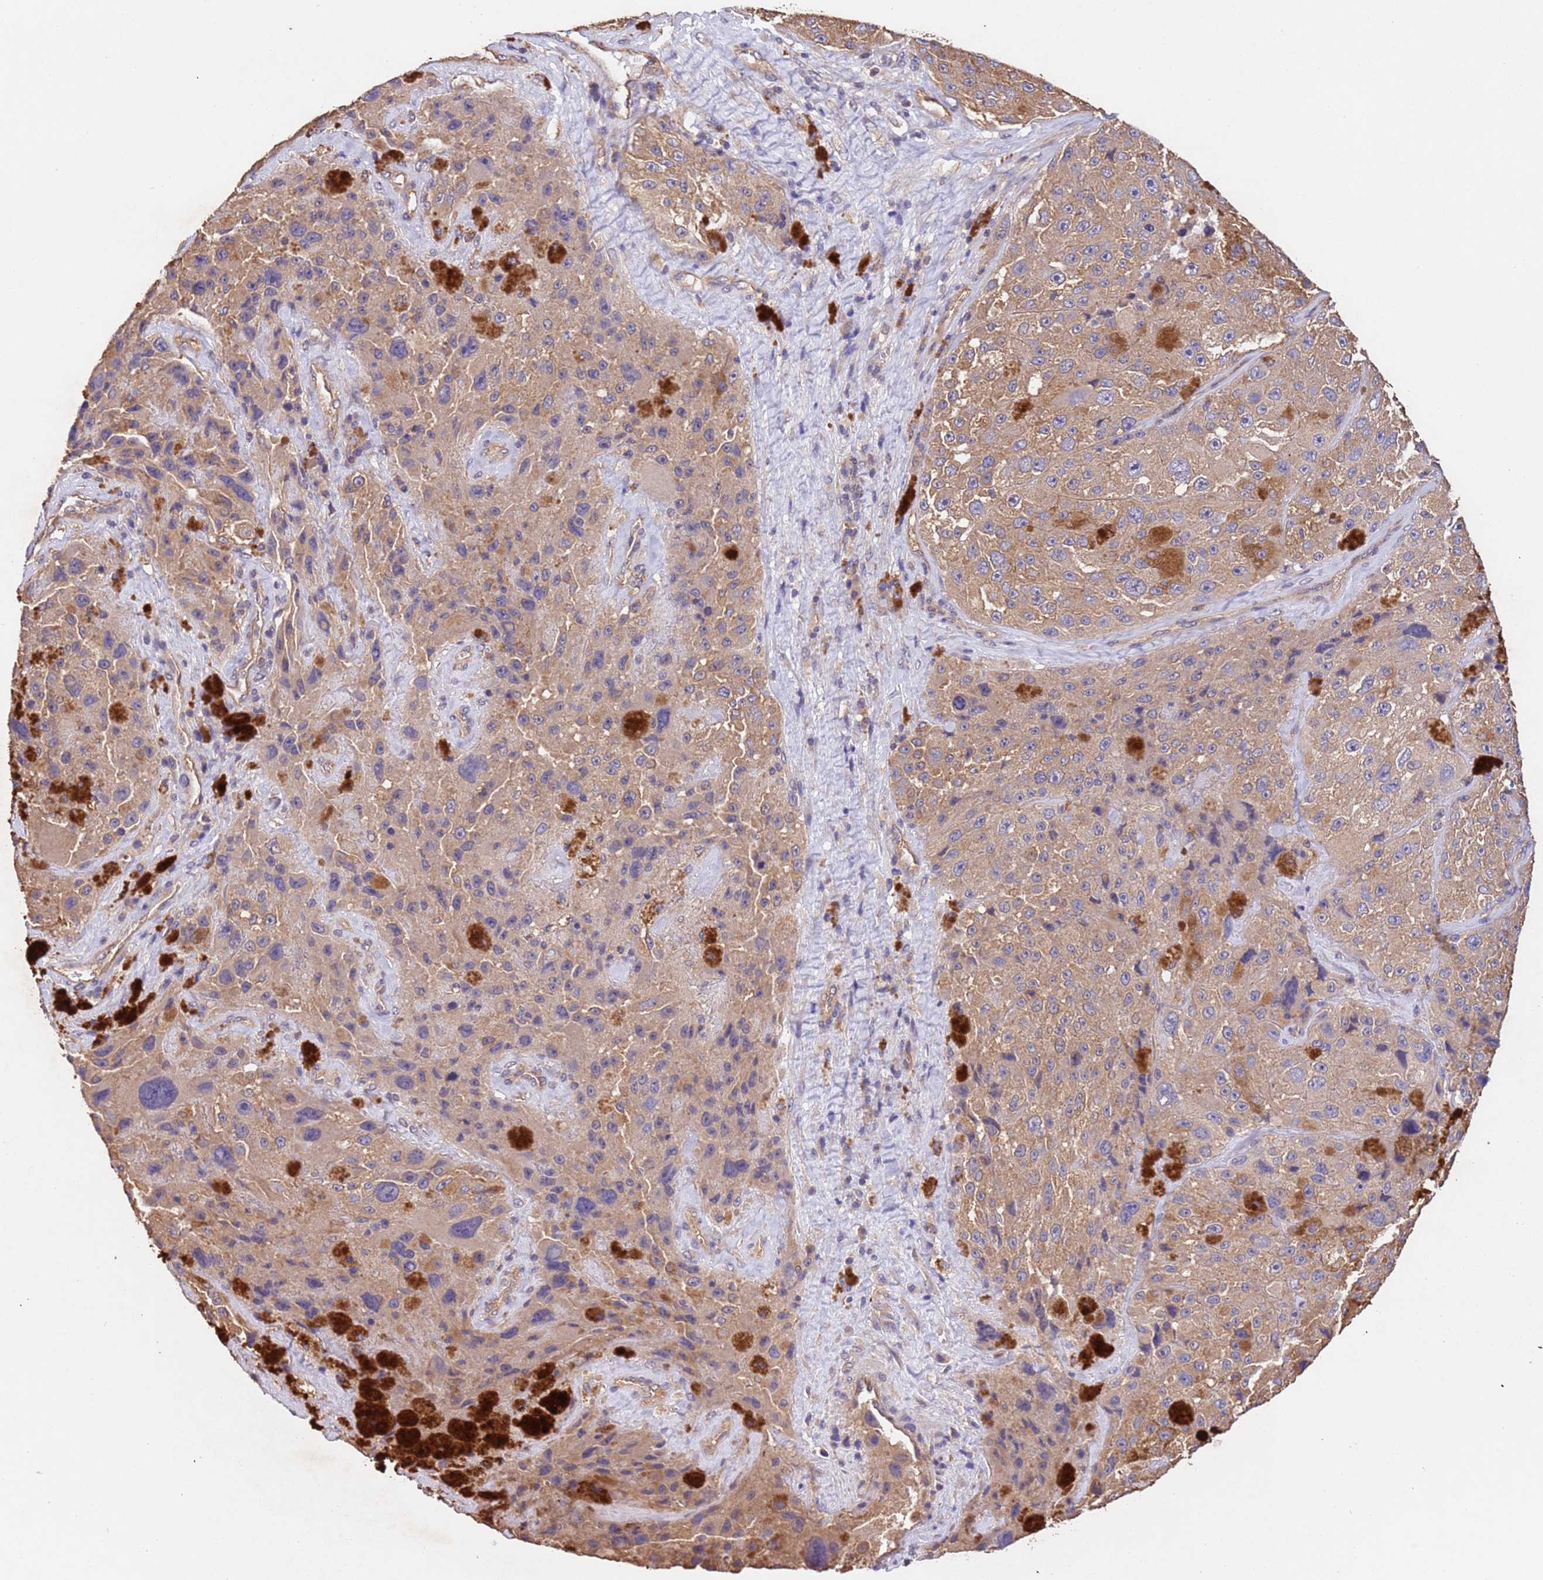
{"staining": {"intensity": "moderate", "quantity": ">75%", "location": "cytoplasmic/membranous"}, "tissue": "melanoma", "cell_type": "Tumor cells", "image_type": "cancer", "snomed": [{"axis": "morphology", "description": "Malignant melanoma, Metastatic site"}, {"axis": "topography", "description": "Lymph node"}], "caption": "Malignant melanoma (metastatic site) tissue displays moderate cytoplasmic/membranous positivity in approximately >75% of tumor cells, visualized by immunohistochemistry.", "gene": "MTX3", "patient": {"sex": "male", "age": 62}}